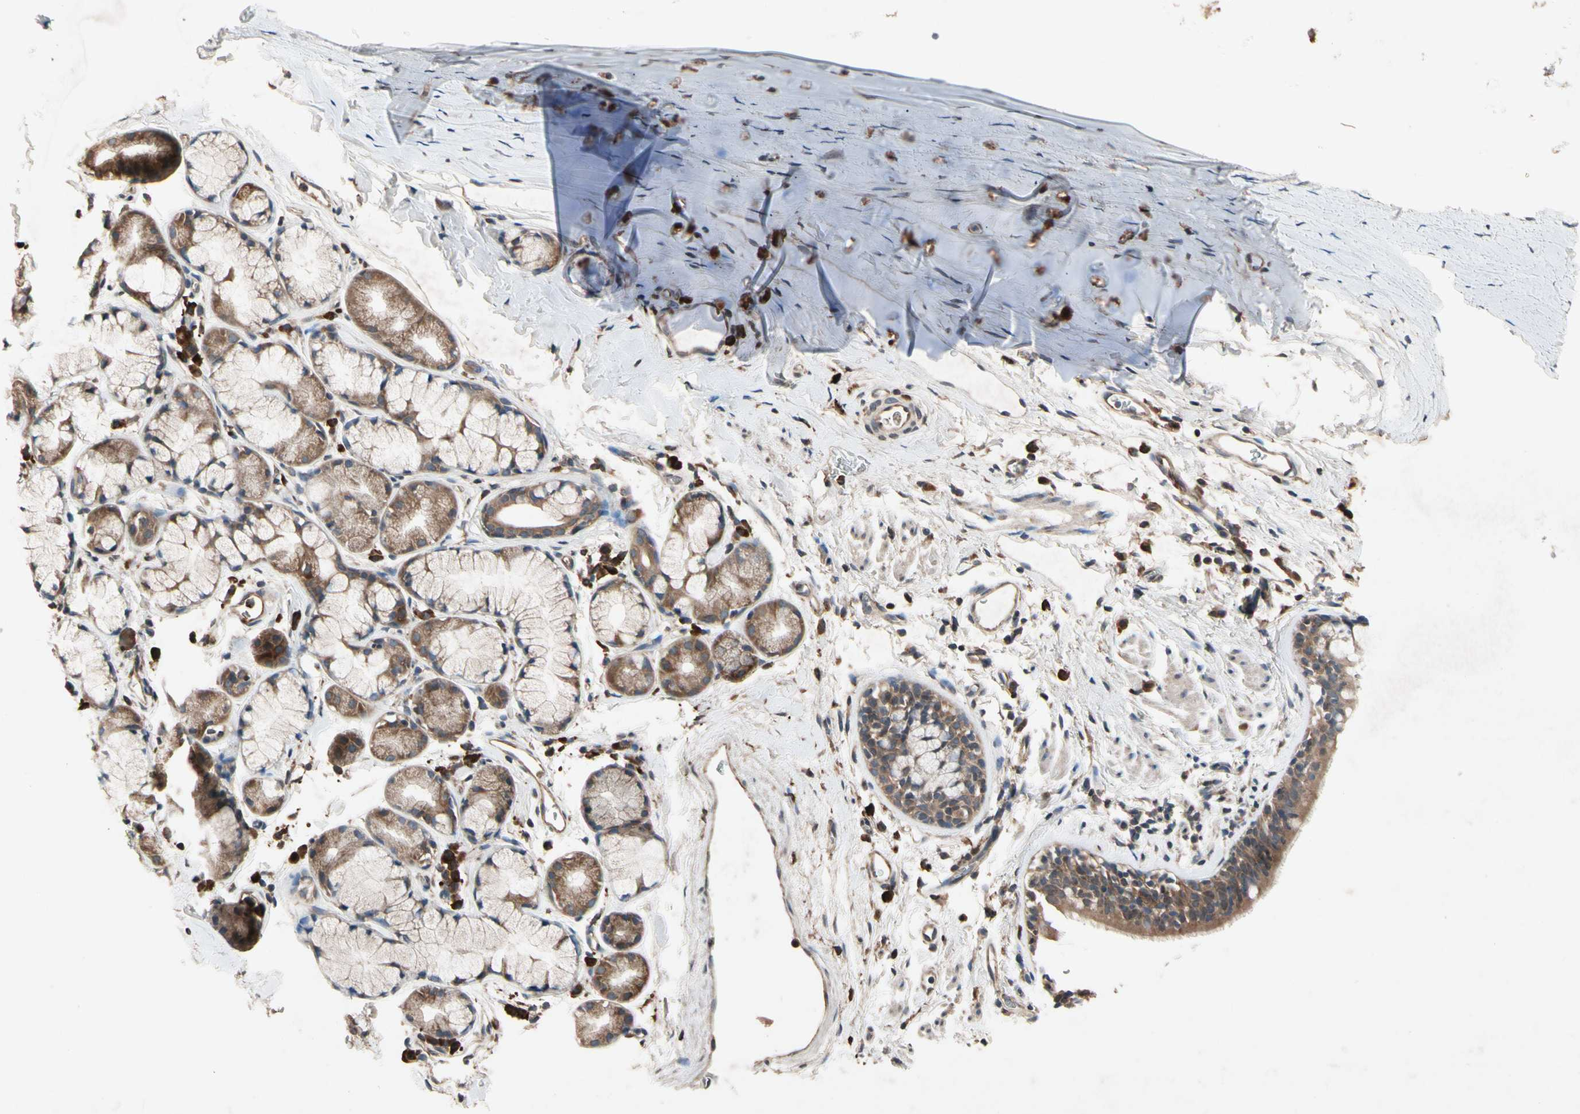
{"staining": {"intensity": "moderate", "quantity": ">75%", "location": "cytoplasmic/membranous"}, "tissue": "bronchus", "cell_type": "Respiratory epithelial cells", "image_type": "normal", "snomed": [{"axis": "morphology", "description": "Normal tissue, NOS"}, {"axis": "morphology", "description": "Malignant melanoma, Metastatic site"}, {"axis": "topography", "description": "Bronchus"}, {"axis": "topography", "description": "Lung"}], "caption": "Brown immunohistochemical staining in normal bronchus shows moderate cytoplasmic/membranous expression in about >75% of respiratory epithelial cells.", "gene": "PRDX4", "patient": {"sex": "male", "age": 64}}